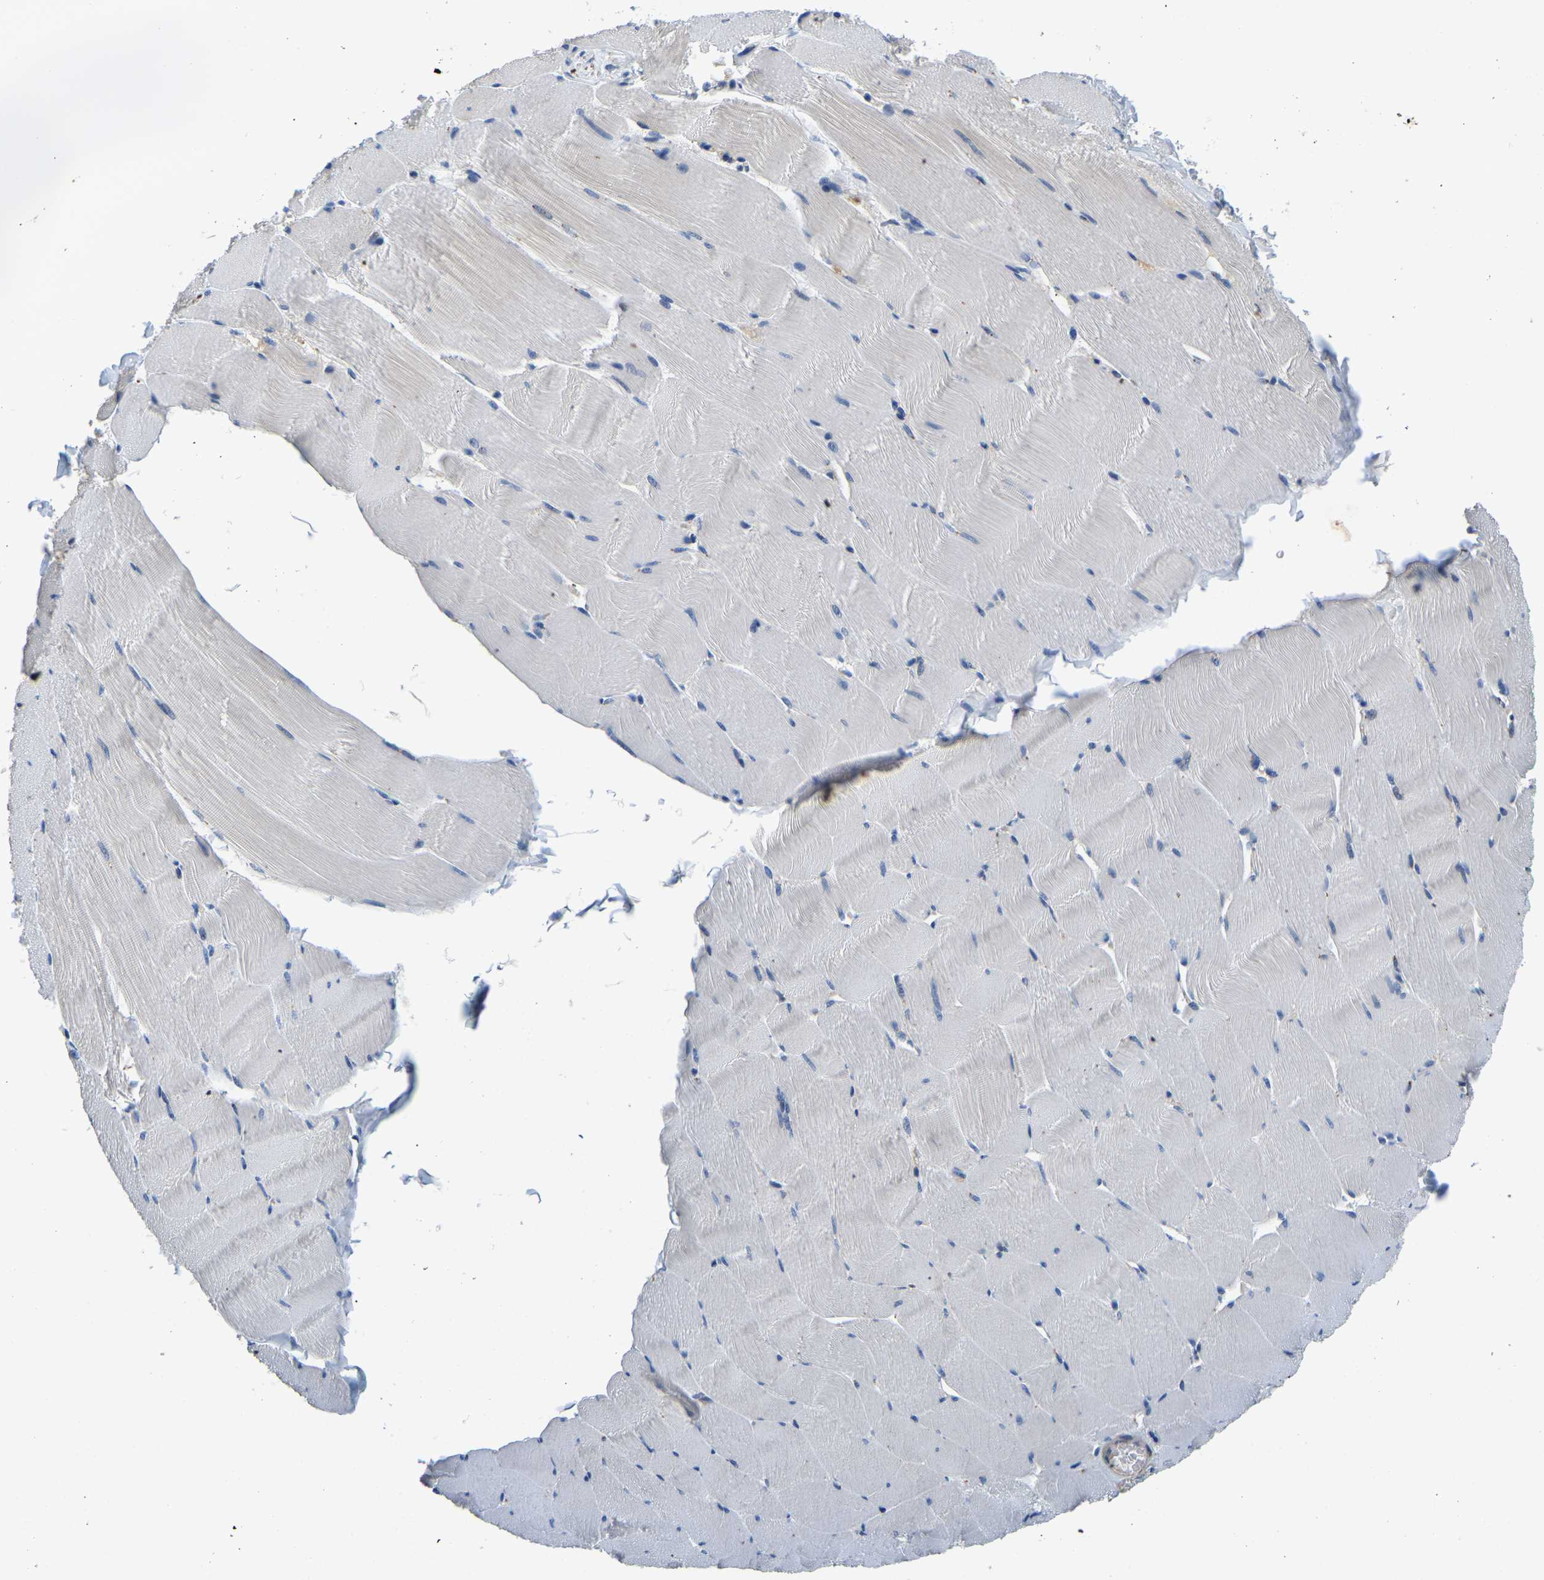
{"staining": {"intensity": "negative", "quantity": "none", "location": "none"}, "tissue": "skeletal muscle", "cell_type": "Myocytes", "image_type": "normal", "snomed": [{"axis": "morphology", "description": "Normal tissue, NOS"}, {"axis": "topography", "description": "Skeletal muscle"}], "caption": "Image shows no protein positivity in myocytes of normal skeletal muscle. (DAB immunohistochemistry with hematoxylin counter stain).", "gene": "LIAS", "patient": {"sex": "male", "age": 62}}